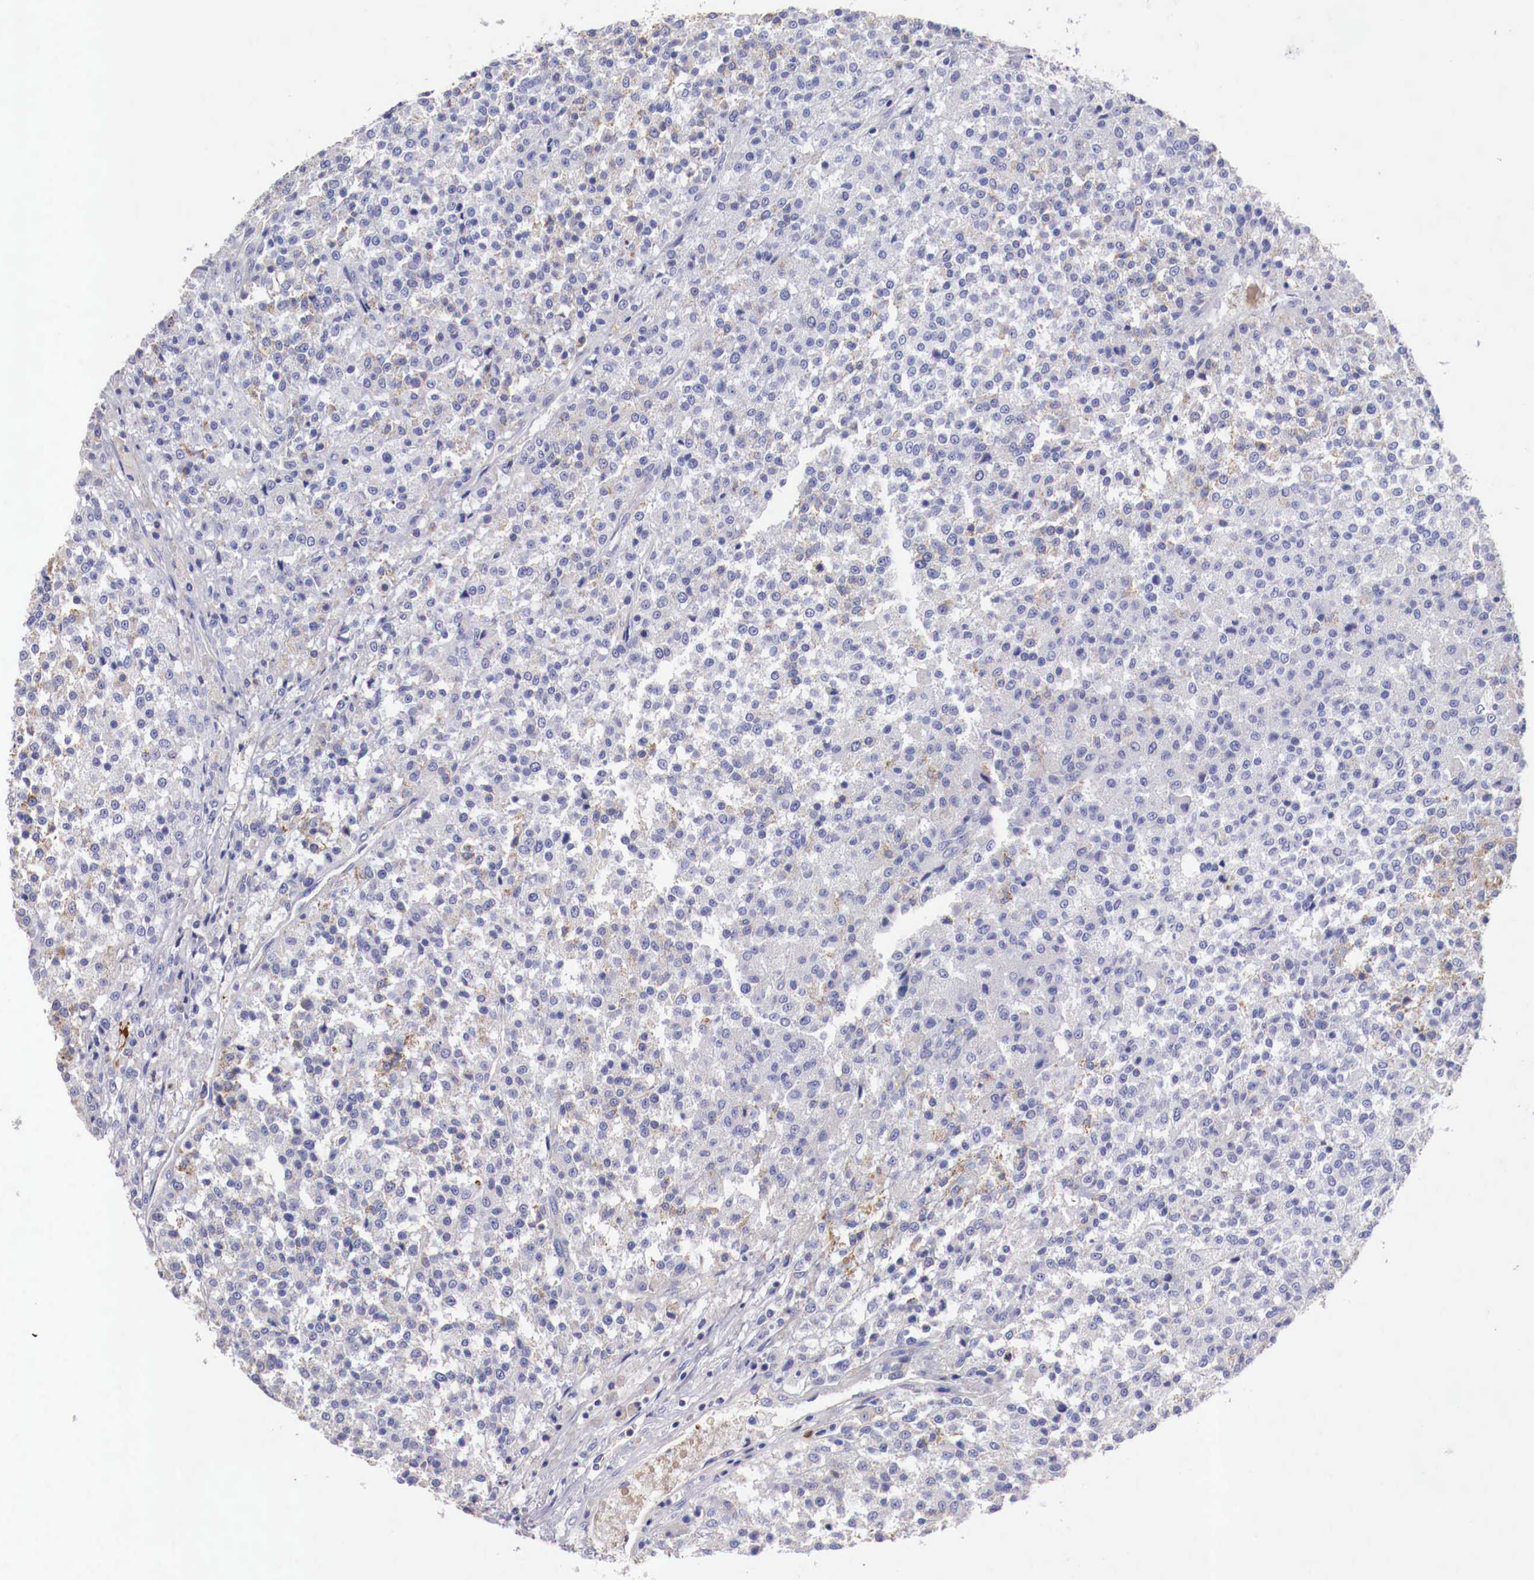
{"staining": {"intensity": "weak", "quantity": "<25%", "location": "cytoplasmic/membranous"}, "tissue": "testis cancer", "cell_type": "Tumor cells", "image_type": "cancer", "snomed": [{"axis": "morphology", "description": "Seminoma, NOS"}, {"axis": "topography", "description": "Testis"}], "caption": "IHC photomicrograph of seminoma (testis) stained for a protein (brown), which reveals no staining in tumor cells. (Stains: DAB (3,3'-diaminobenzidine) IHC with hematoxylin counter stain, Microscopy: brightfield microscopy at high magnification).", "gene": "PITPNA", "patient": {"sex": "male", "age": 59}}